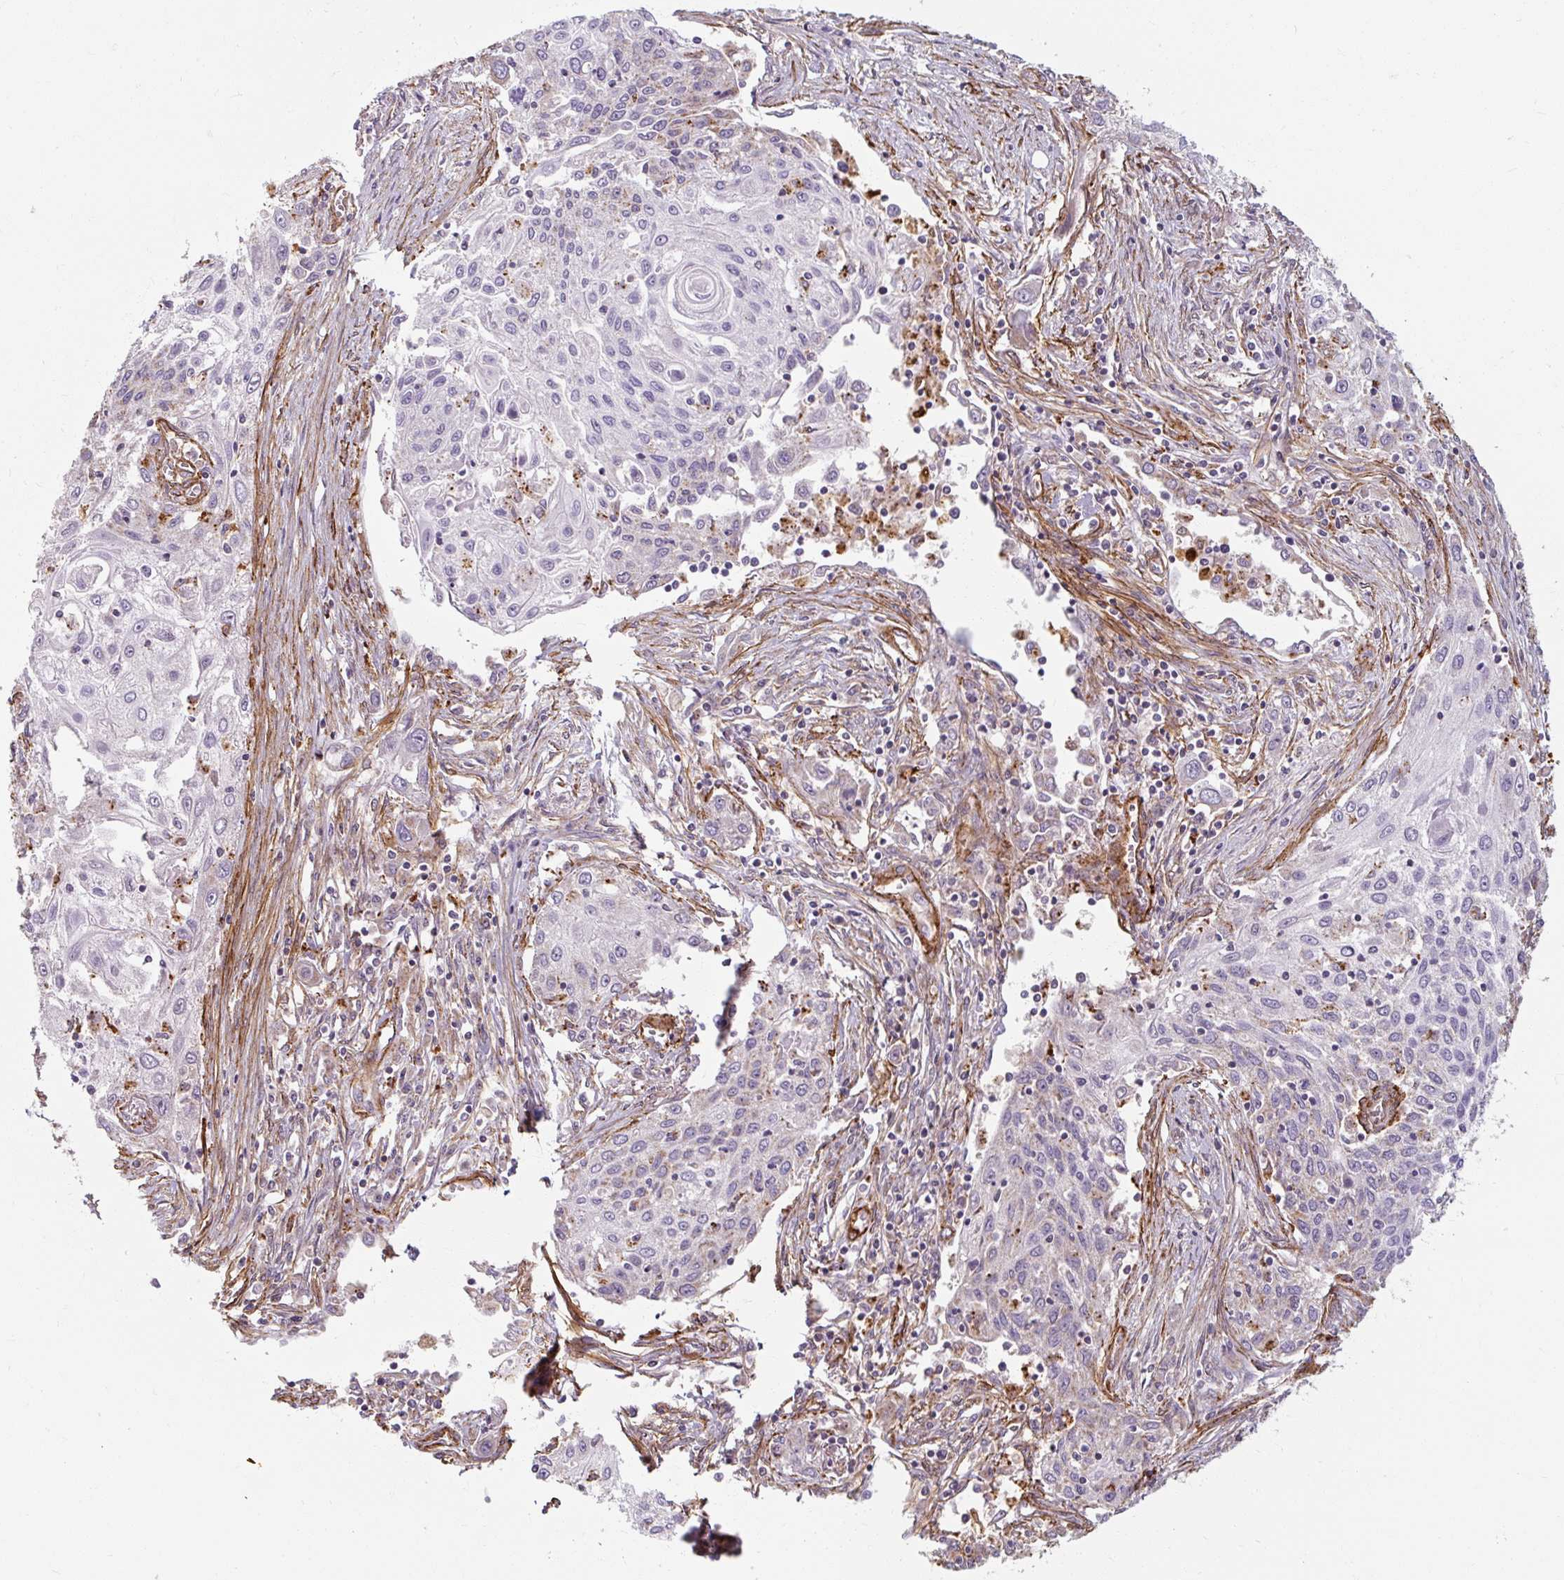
{"staining": {"intensity": "negative", "quantity": "none", "location": "none"}, "tissue": "lung cancer", "cell_type": "Tumor cells", "image_type": "cancer", "snomed": [{"axis": "morphology", "description": "Squamous cell carcinoma, NOS"}, {"axis": "topography", "description": "Lung"}], "caption": "An immunohistochemistry photomicrograph of lung squamous cell carcinoma is shown. There is no staining in tumor cells of lung squamous cell carcinoma.", "gene": "MRPS5", "patient": {"sex": "female", "age": 69}}